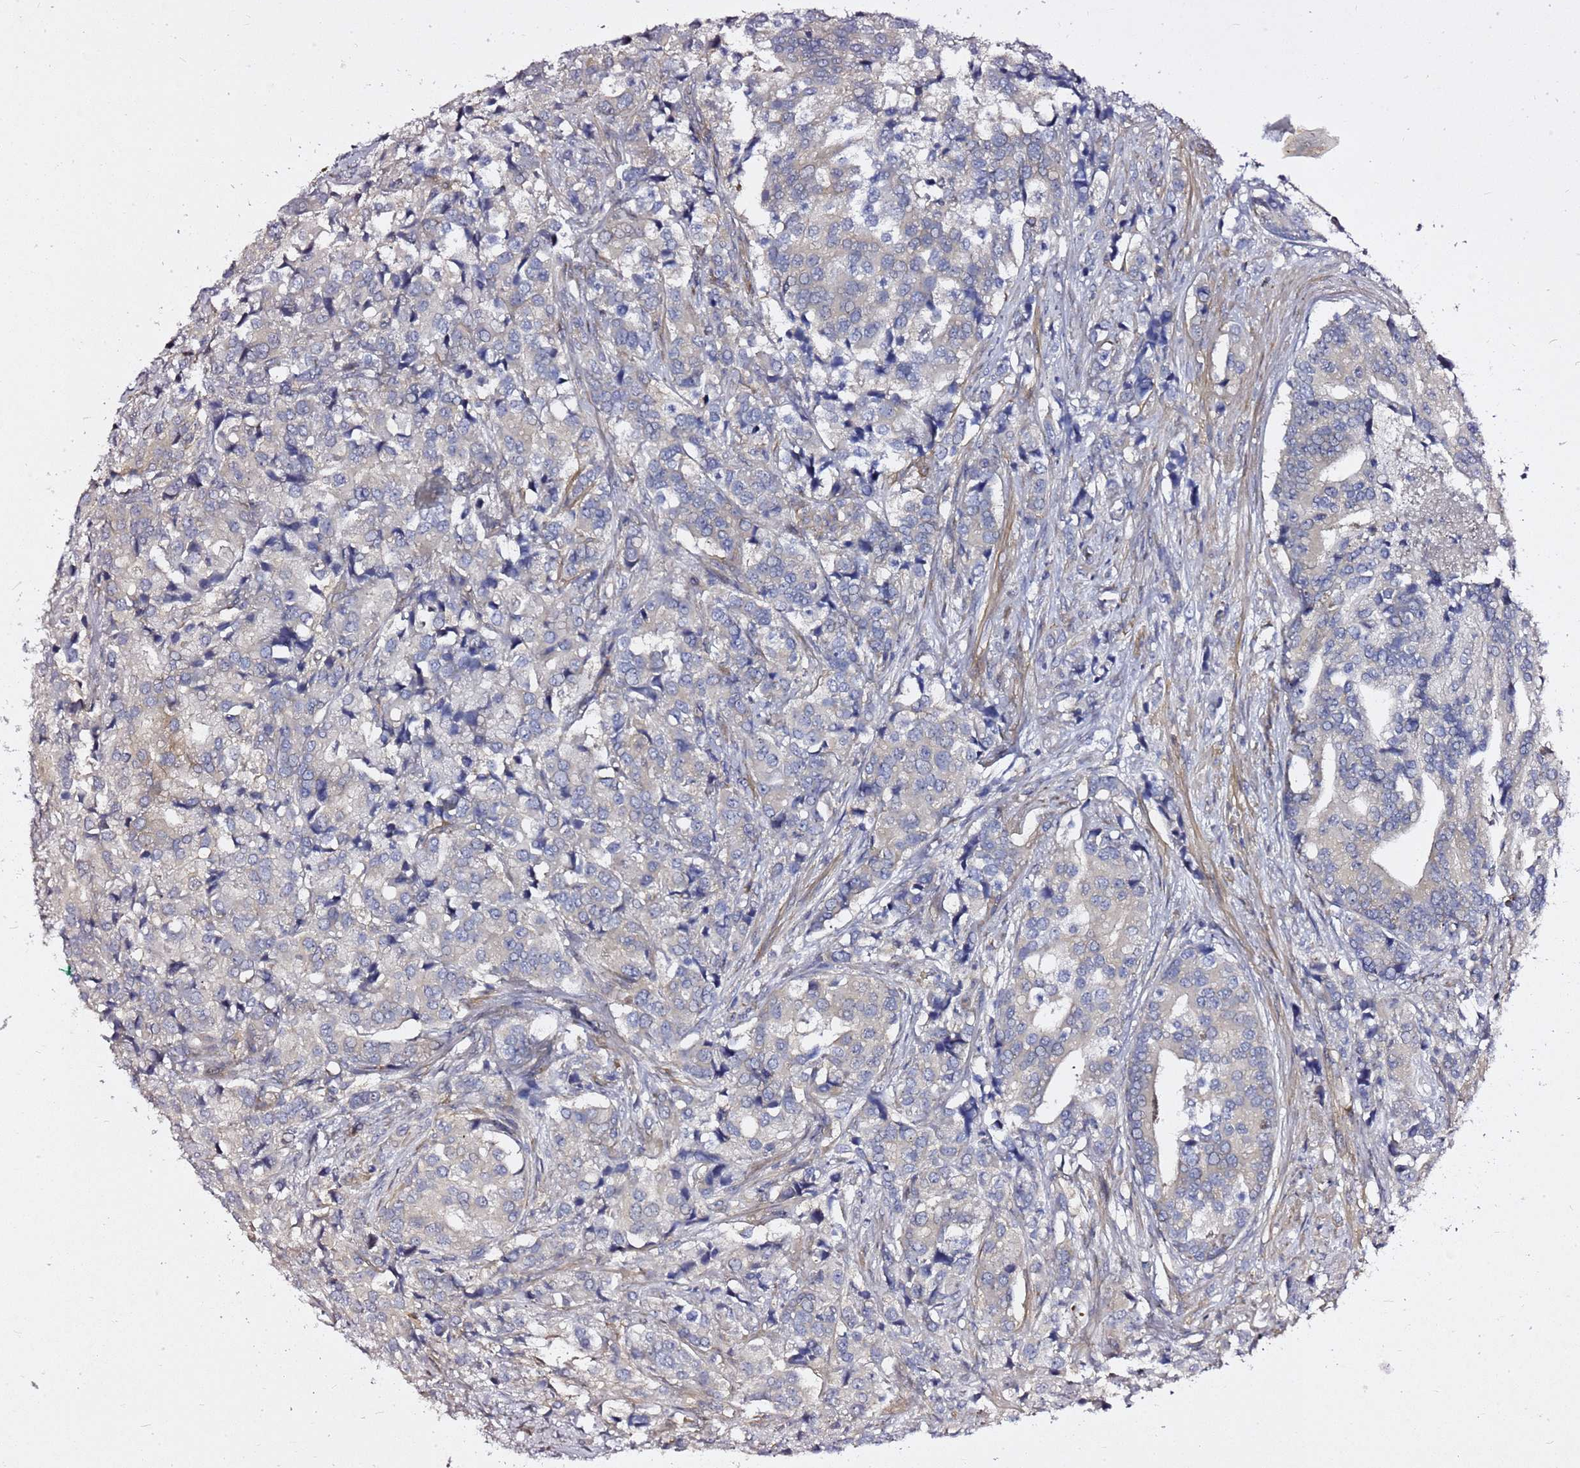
{"staining": {"intensity": "negative", "quantity": "none", "location": "none"}, "tissue": "prostate cancer", "cell_type": "Tumor cells", "image_type": "cancer", "snomed": [{"axis": "morphology", "description": "Adenocarcinoma, High grade"}, {"axis": "topography", "description": "Prostate"}], "caption": "This is an immunohistochemistry histopathology image of high-grade adenocarcinoma (prostate). There is no staining in tumor cells.", "gene": "MON1B", "patient": {"sex": "male", "age": 62}}